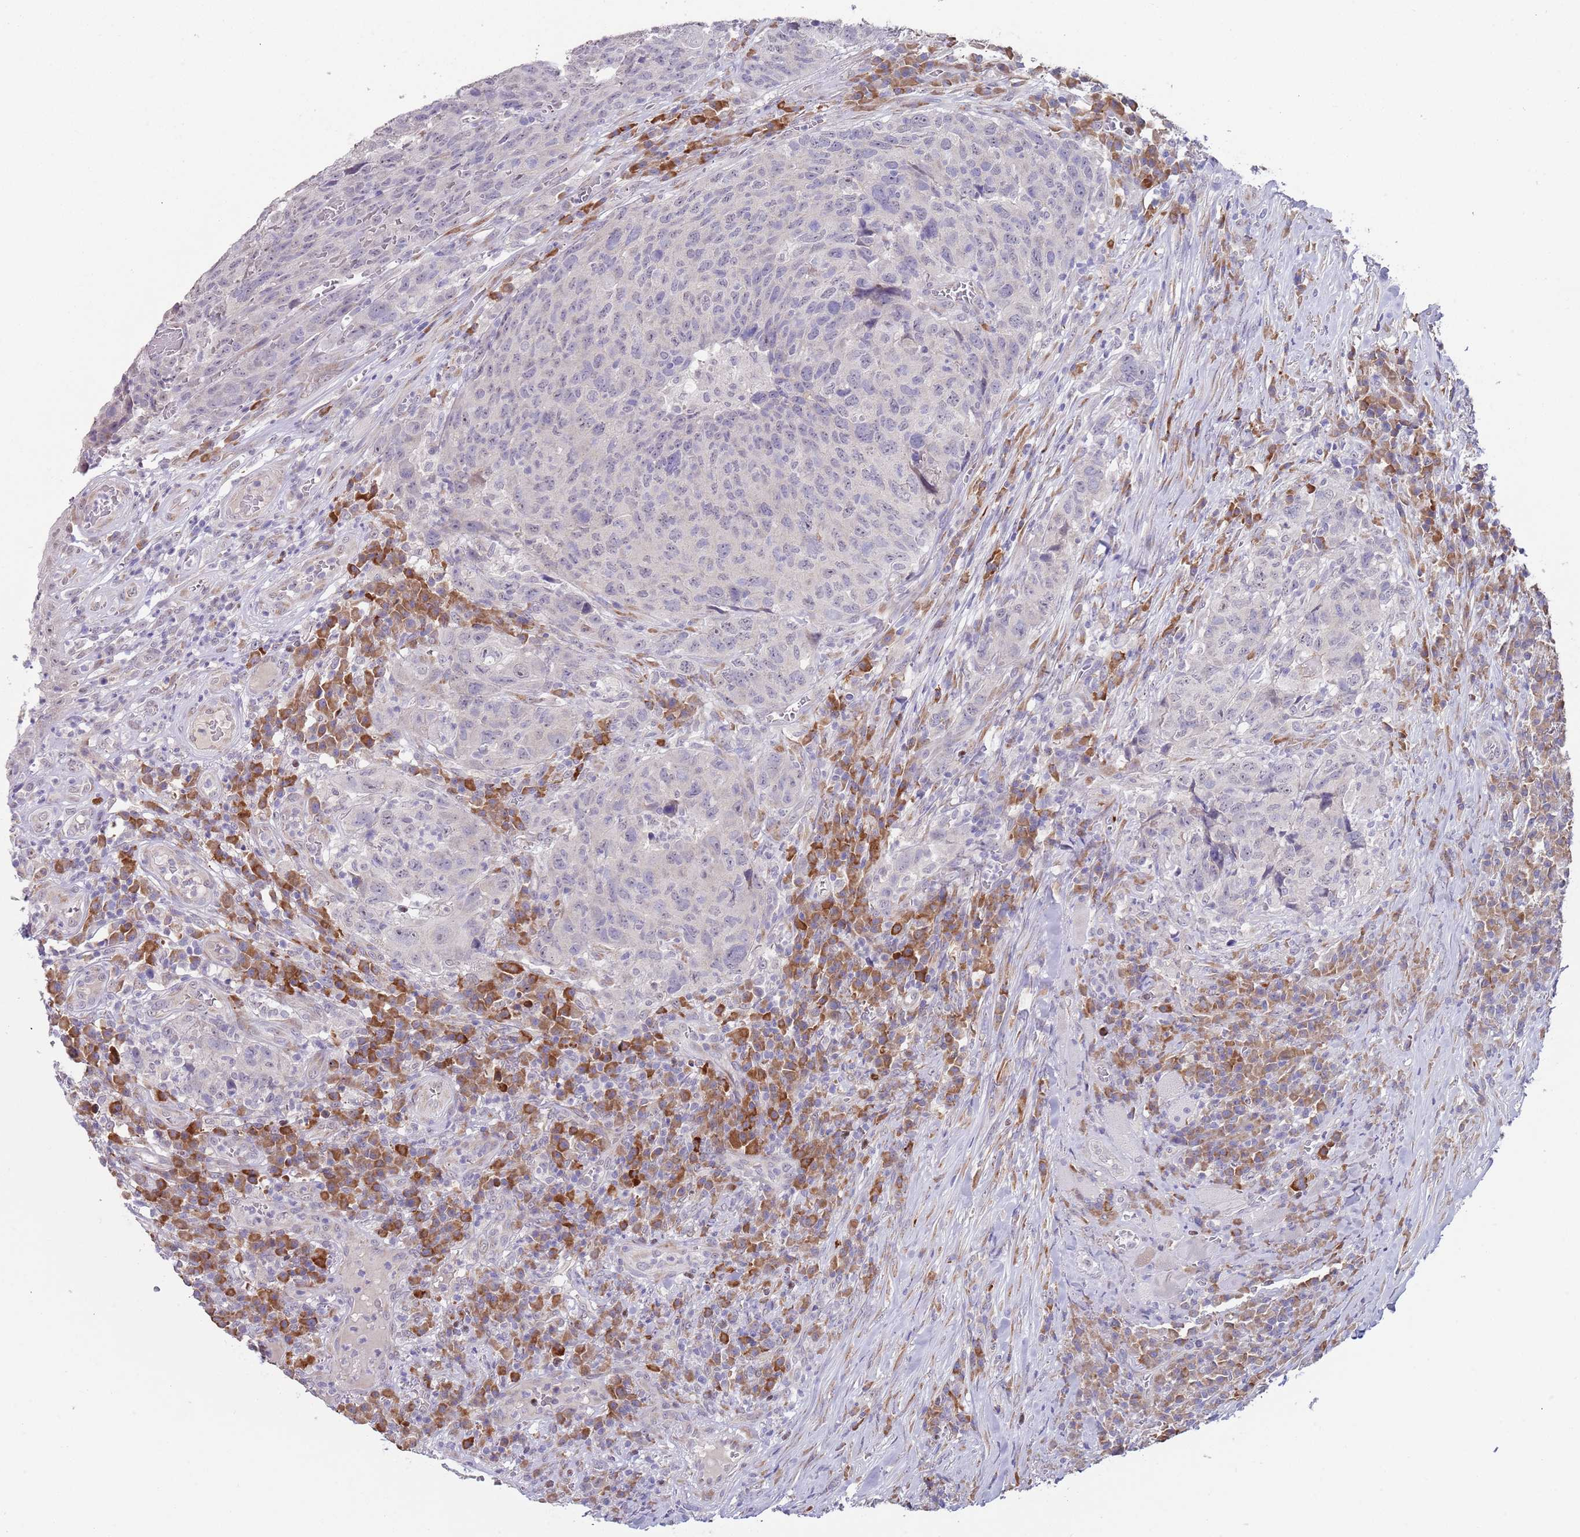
{"staining": {"intensity": "negative", "quantity": "none", "location": "none"}, "tissue": "head and neck cancer", "cell_type": "Tumor cells", "image_type": "cancer", "snomed": [{"axis": "morphology", "description": "Squamous cell carcinoma, NOS"}, {"axis": "topography", "description": "Head-Neck"}], "caption": "Protein analysis of head and neck cancer exhibits no significant positivity in tumor cells.", "gene": "TNRC6C", "patient": {"sex": "male", "age": 66}}